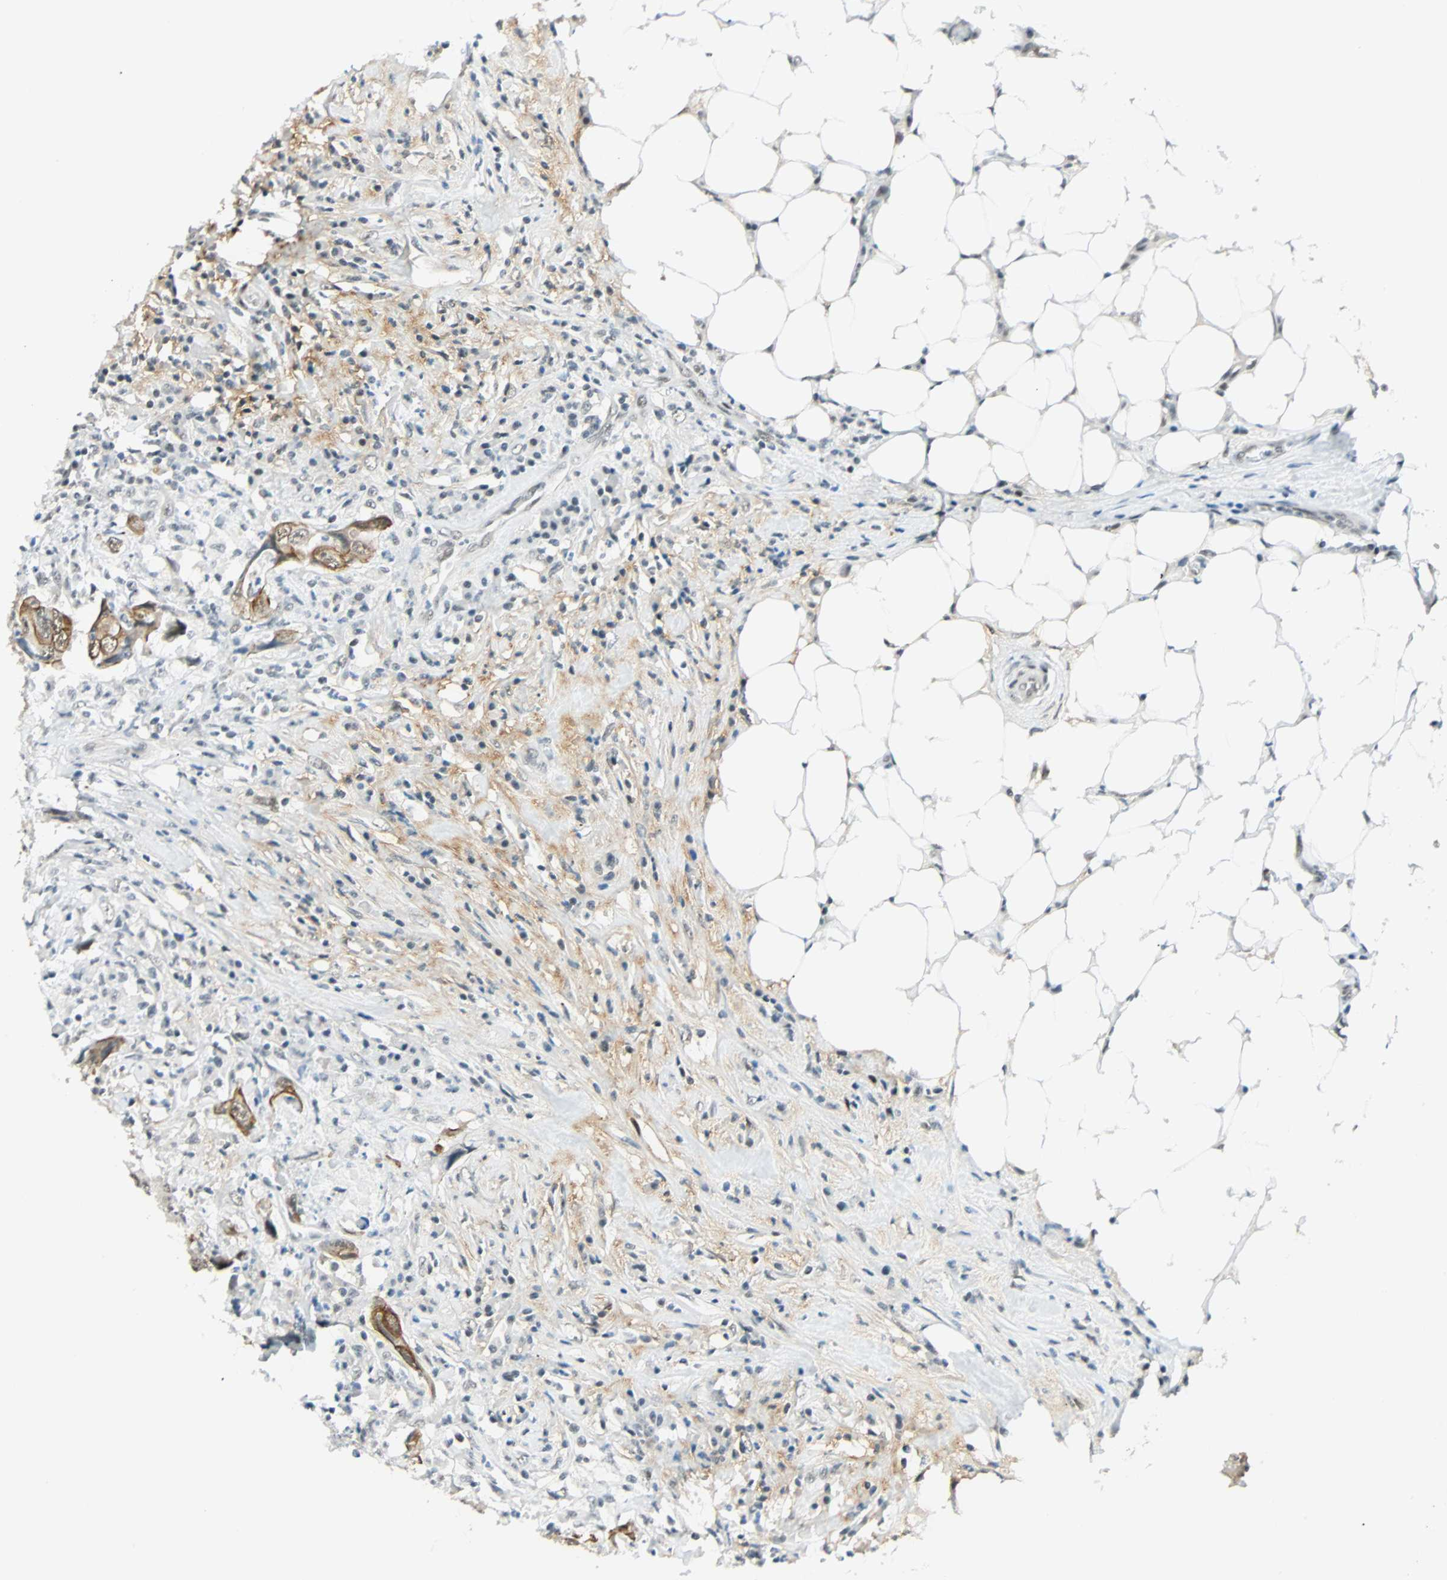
{"staining": {"intensity": "strong", "quantity": ">75%", "location": "cytoplasmic/membranous,nuclear"}, "tissue": "colorectal cancer", "cell_type": "Tumor cells", "image_type": "cancer", "snomed": [{"axis": "morphology", "description": "Adenocarcinoma, NOS"}, {"axis": "topography", "description": "Colon"}], "caption": "High-magnification brightfield microscopy of colorectal cancer (adenocarcinoma) stained with DAB (3,3'-diaminobenzidine) (brown) and counterstained with hematoxylin (blue). tumor cells exhibit strong cytoplasmic/membranous and nuclear expression is appreciated in about>75% of cells.", "gene": "NELFE", "patient": {"sex": "male", "age": 71}}